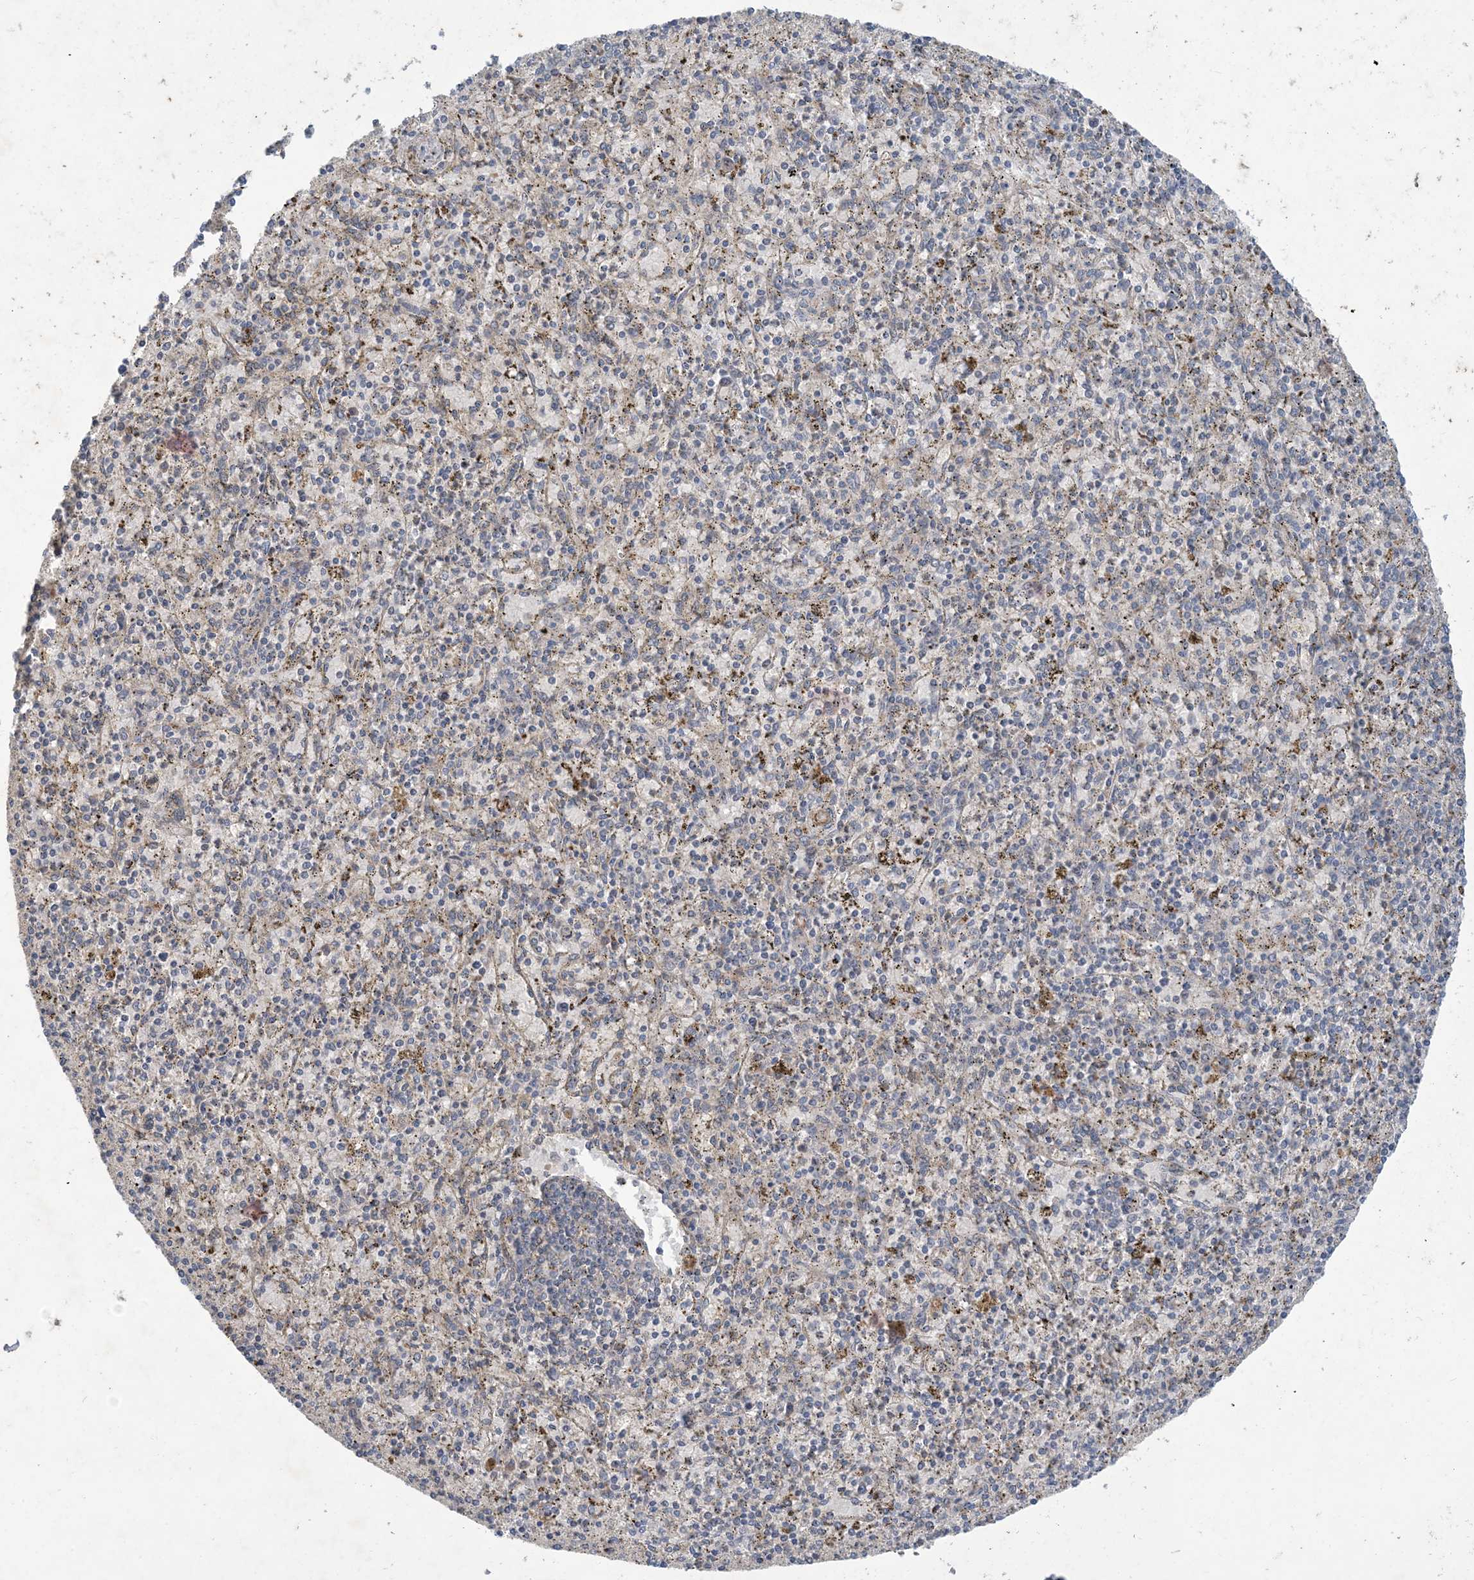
{"staining": {"intensity": "negative", "quantity": "none", "location": "none"}, "tissue": "spleen", "cell_type": "Cells in red pulp", "image_type": "normal", "snomed": [{"axis": "morphology", "description": "Normal tissue, NOS"}, {"axis": "topography", "description": "Spleen"}], "caption": "This micrograph is of normal spleen stained with immunohistochemistry to label a protein in brown with the nuclei are counter-stained blue. There is no expression in cells in red pulp.", "gene": "MRPS18A", "patient": {"sex": "male", "age": 72}}